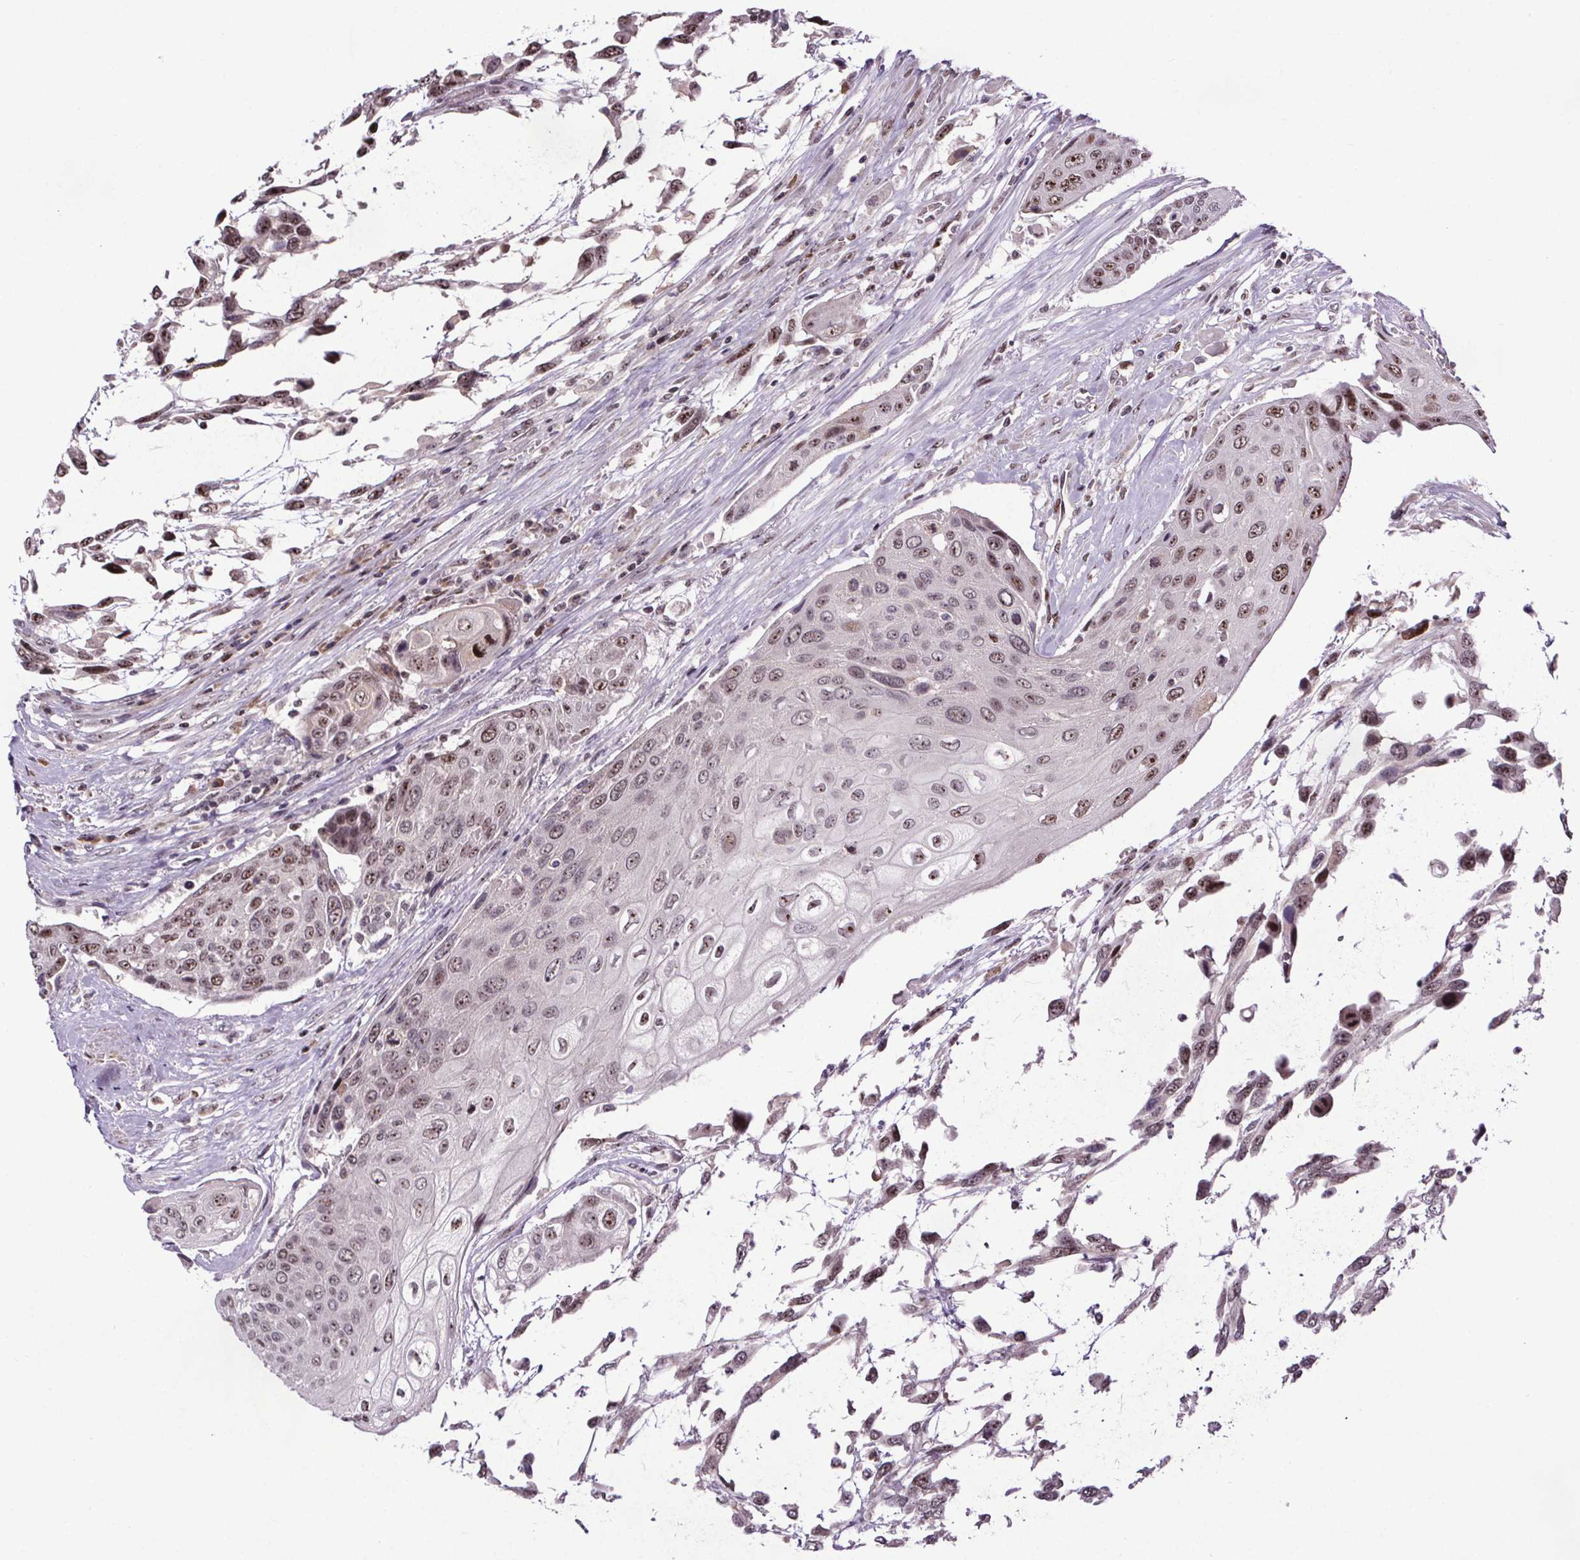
{"staining": {"intensity": "moderate", "quantity": "25%-75%", "location": "nuclear"}, "tissue": "urothelial cancer", "cell_type": "Tumor cells", "image_type": "cancer", "snomed": [{"axis": "morphology", "description": "Urothelial carcinoma, High grade"}, {"axis": "topography", "description": "Urinary bladder"}], "caption": "Moderate nuclear positivity for a protein is present in about 25%-75% of tumor cells of urothelial cancer using immunohistochemistry (IHC).", "gene": "ATMIN", "patient": {"sex": "female", "age": 70}}